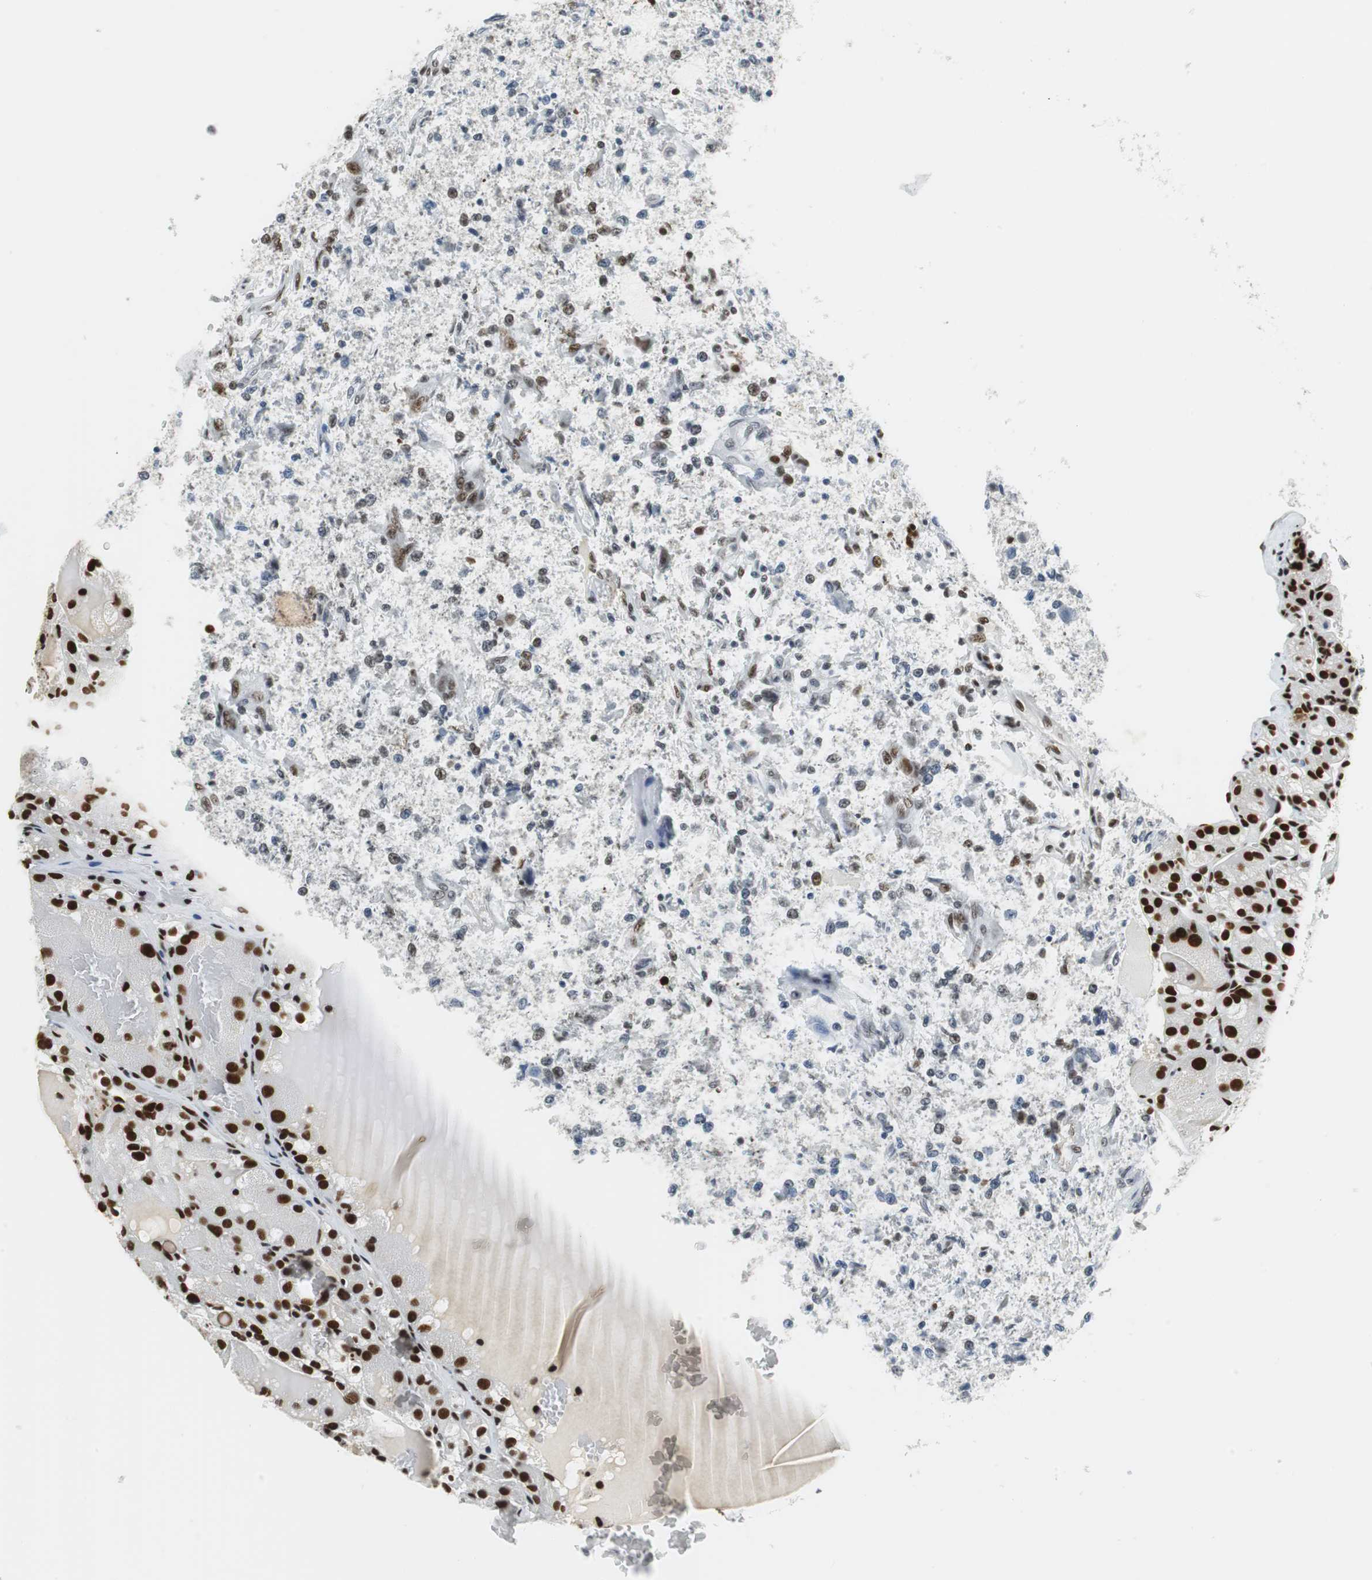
{"staining": {"intensity": "strong", "quantity": ">75%", "location": "nuclear"}, "tissue": "renal cancer", "cell_type": "Tumor cells", "image_type": "cancer", "snomed": [{"axis": "morphology", "description": "Normal tissue, NOS"}, {"axis": "morphology", "description": "Adenocarcinoma, NOS"}, {"axis": "topography", "description": "Kidney"}], "caption": "IHC image of human renal adenocarcinoma stained for a protein (brown), which demonstrates high levels of strong nuclear staining in approximately >75% of tumor cells.", "gene": "PRKDC", "patient": {"sex": "male", "age": 61}}